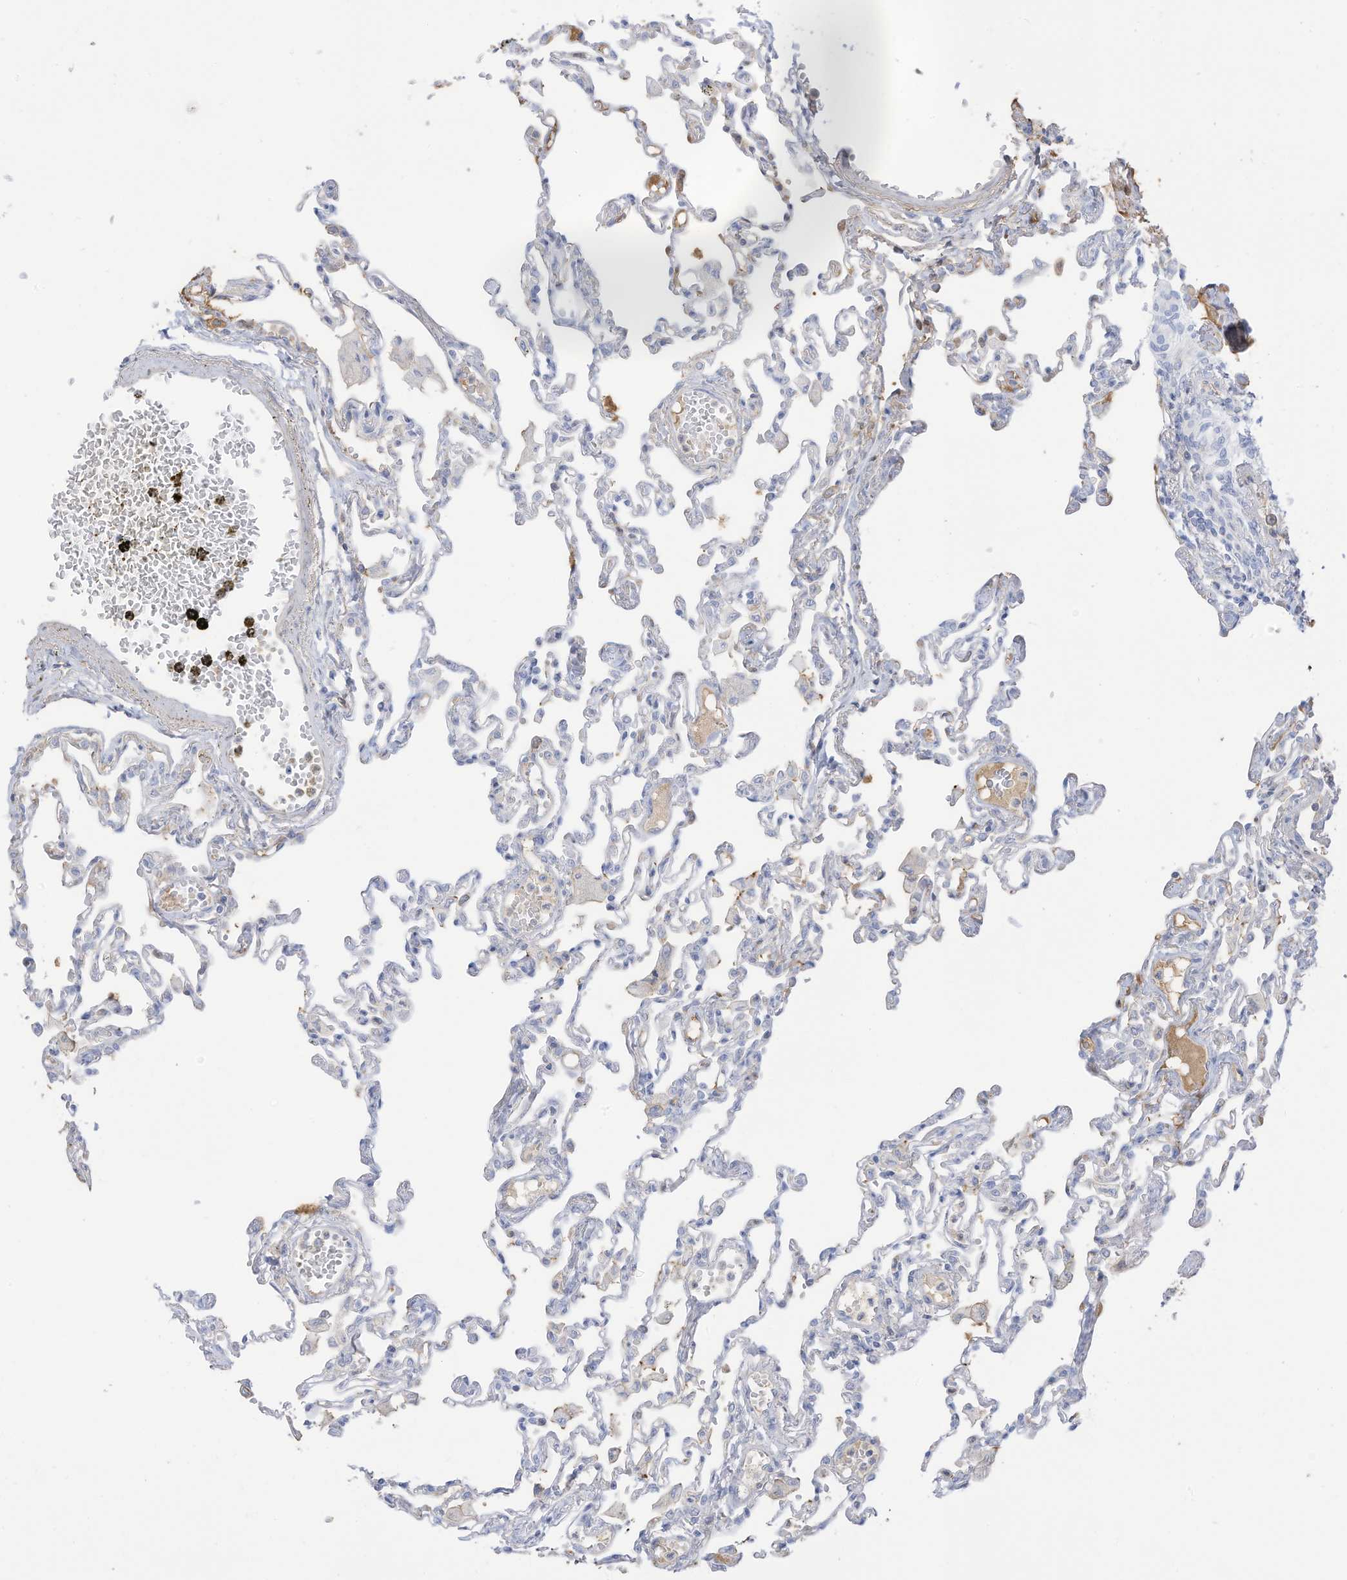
{"staining": {"intensity": "negative", "quantity": "none", "location": "none"}, "tissue": "lung", "cell_type": "Alveolar cells", "image_type": "normal", "snomed": [{"axis": "morphology", "description": "Normal tissue, NOS"}, {"axis": "topography", "description": "Bronchus"}, {"axis": "topography", "description": "Lung"}], "caption": "An IHC image of unremarkable lung is shown. There is no staining in alveolar cells of lung.", "gene": "HSD17B13", "patient": {"sex": "female", "age": 49}}